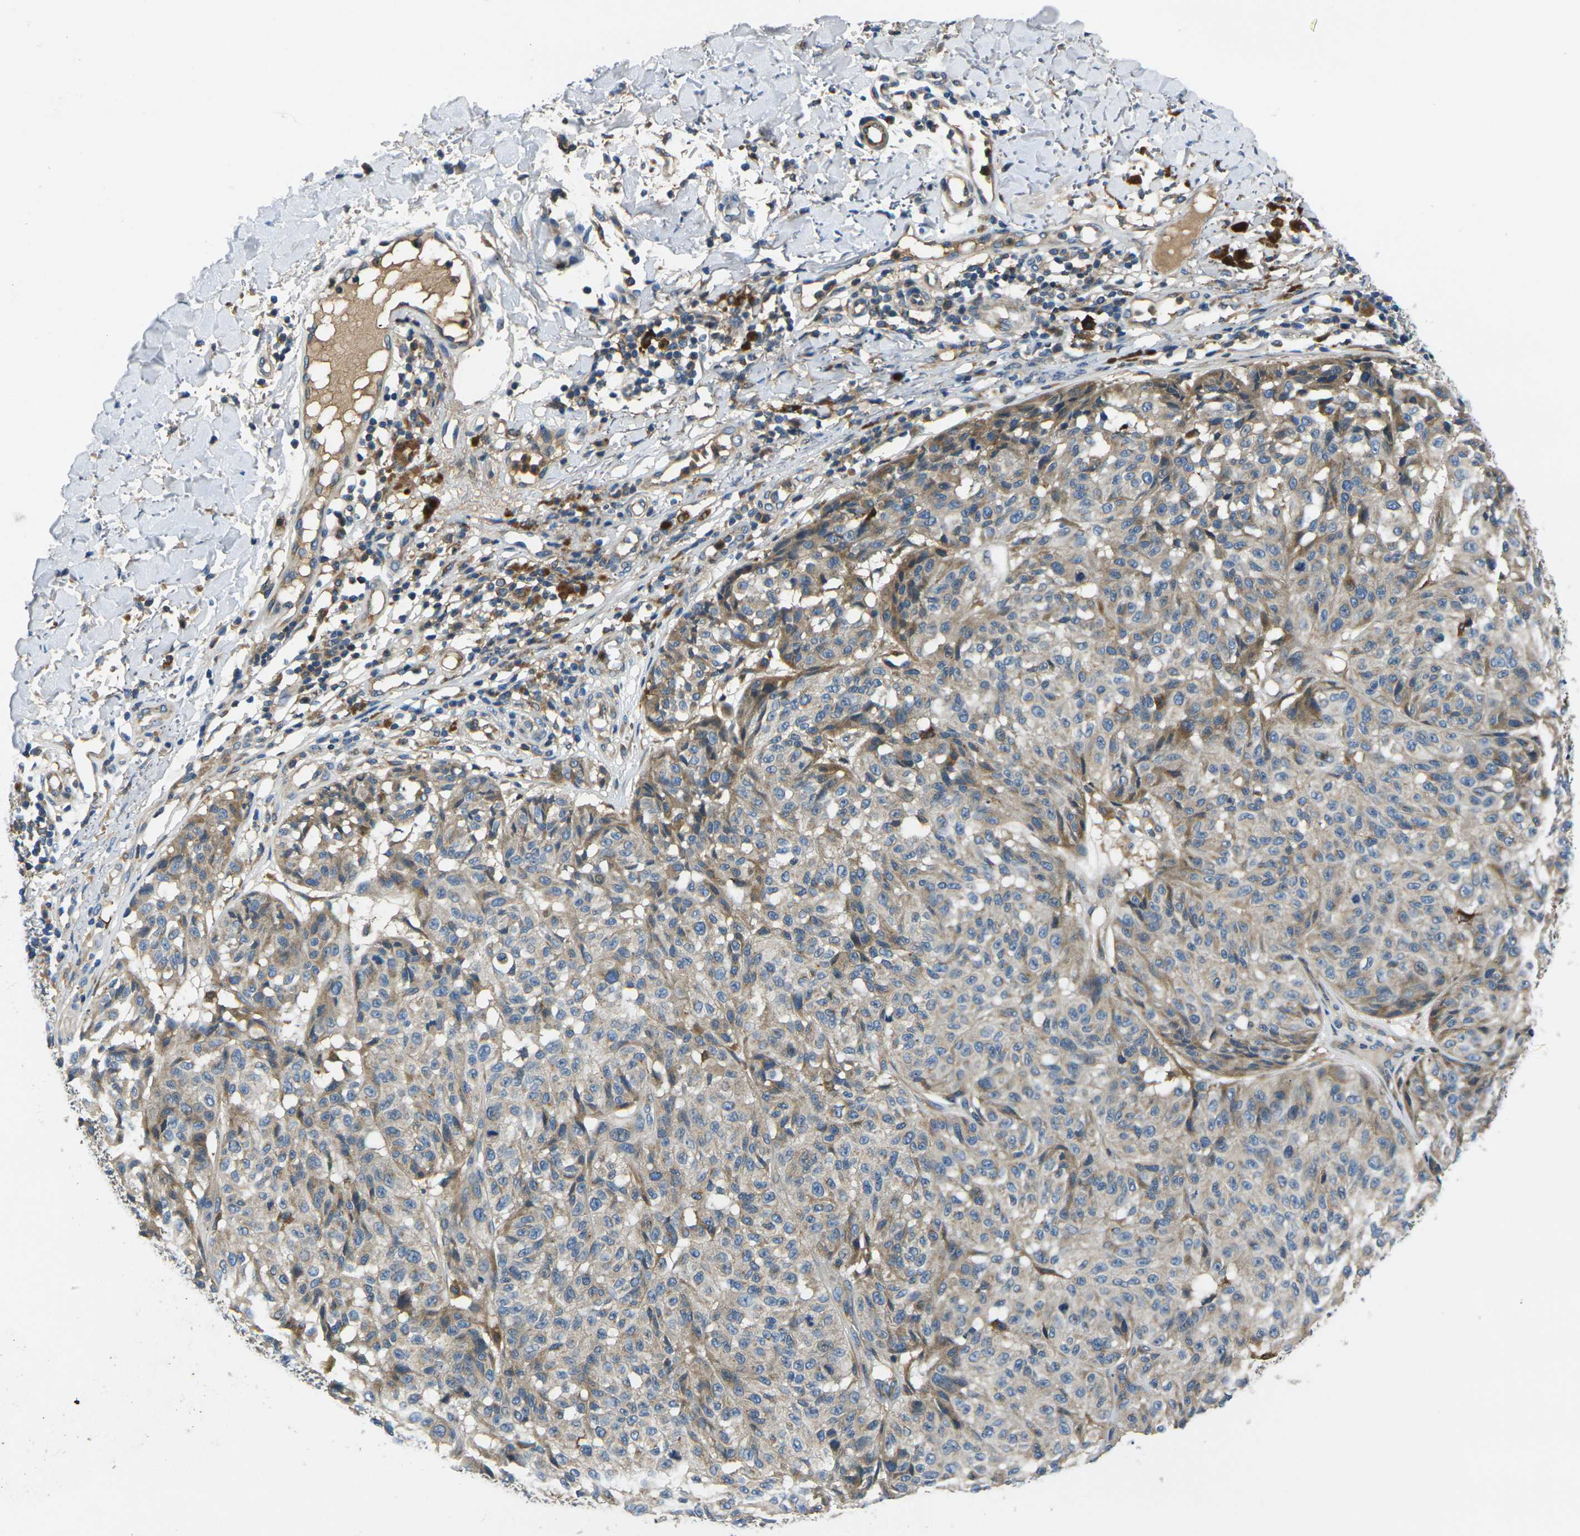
{"staining": {"intensity": "moderate", "quantity": "<25%", "location": "cytoplasmic/membranous"}, "tissue": "melanoma", "cell_type": "Tumor cells", "image_type": "cancer", "snomed": [{"axis": "morphology", "description": "Malignant melanoma, NOS"}, {"axis": "topography", "description": "Skin"}], "caption": "There is low levels of moderate cytoplasmic/membranous staining in tumor cells of melanoma, as demonstrated by immunohistochemical staining (brown color).", "gene": "RAB1B", "patient": {"sex": "female", "age": 46}}